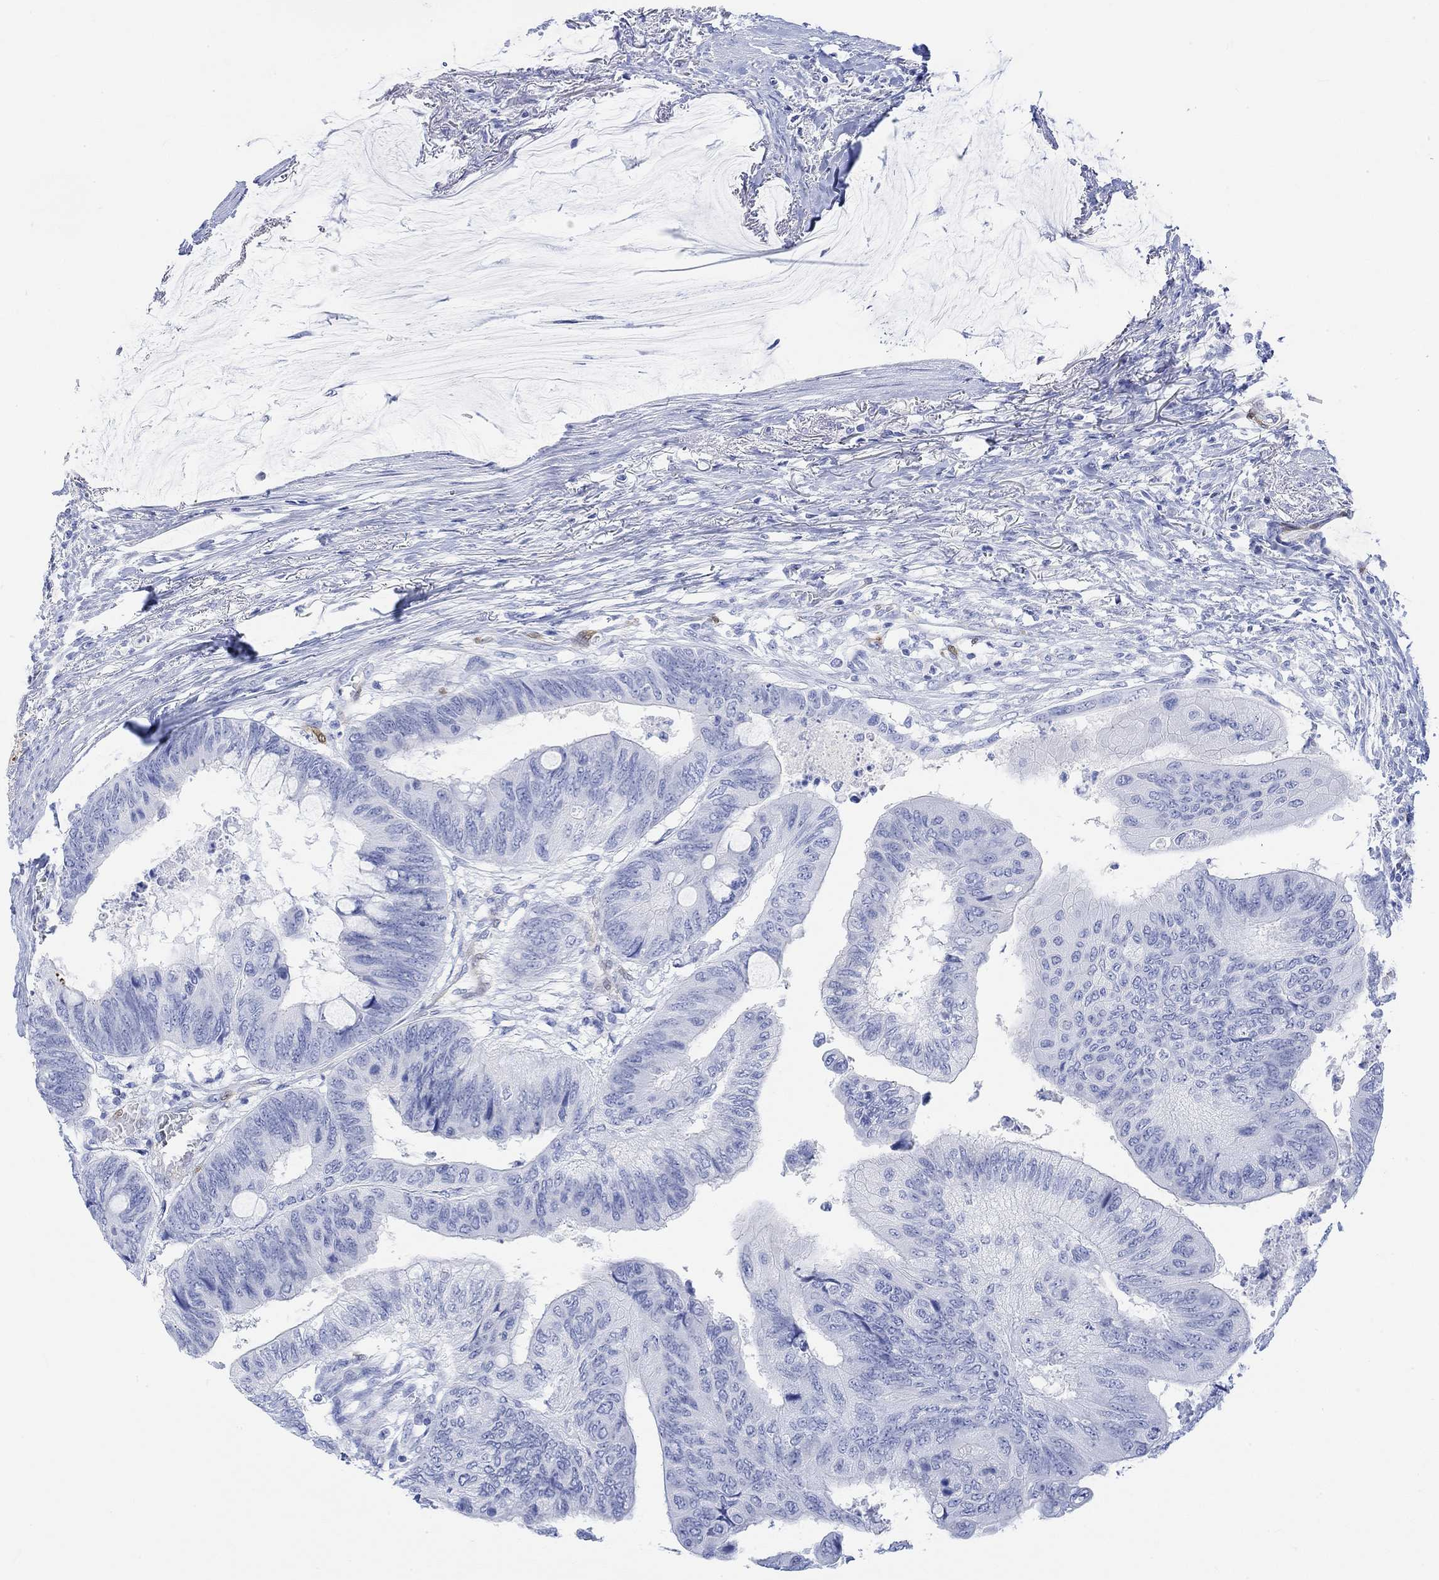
{"staining": {"intensity": "negative", "quantity": "none", "location": "none"}, "tissue": "colorectal cancer", "cell_type": "Tumor cells", "image_type": "cancer", "snomed": [{"axis": "morphology", "description": "Normal tissue, NOS"}, {"axis": "morphology", "description": "Adenocarcinoma, NOS"}, {"axis": "topography", "description": "Rectum"}, {"axis": "topography", "description": "Peripheral nerve tissue"}], "caption": "Micrograph shows no protein staining in tumor cells of colorectal cancer tissue.", "gene": "TPPP3", "patient": {"sex": "male", "age": 92}}